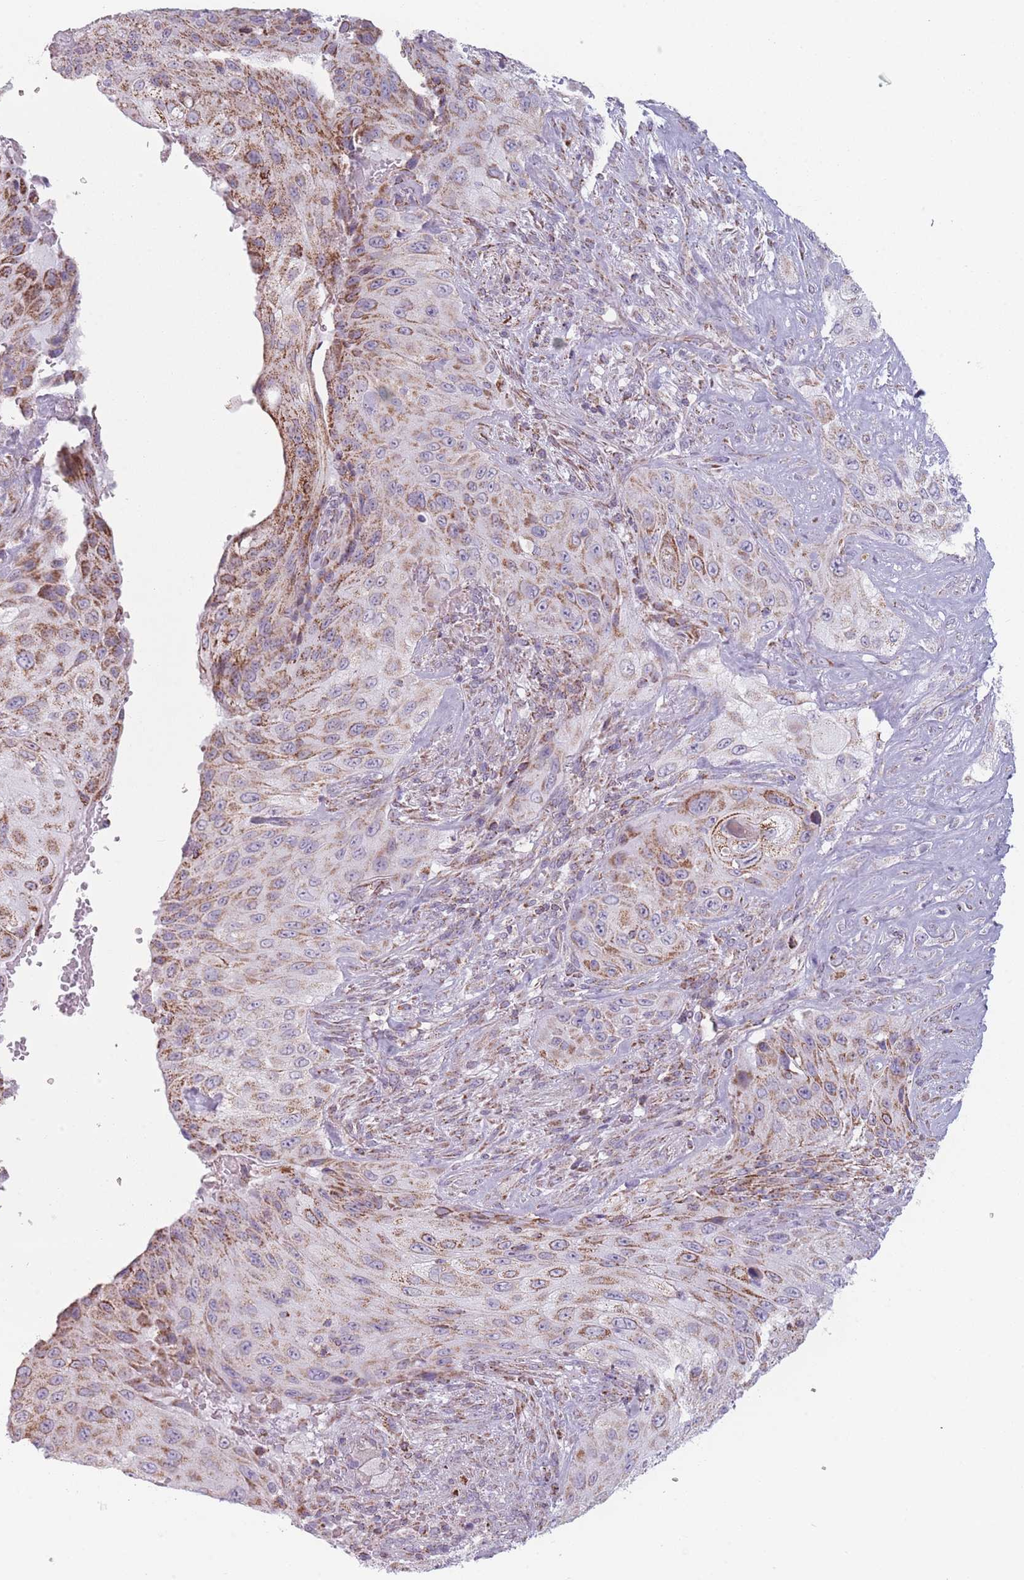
{"staining": {"intensity": "moderate", "quantity": ">75%", "location": "cytoplasmic/membranous"}, "tissue": "cervical cancer", "cell_type": "Tumor cells", "image_type": "cancer", "snomed": [{"axis": "morphology", "description": "Squamous cell carcinoma, NOS"}, {"axis": "topography", "description": "Cervix"}], "caption": "Brown immunohistochemical staining in human cervical cancer (squamous cell carcinoma) reveals moderate cytoplasmic/membranous staining in approximately >75% of tumor cells.", "gene": "DCHS1", "patient": {"sex": "female", "age": 42}}